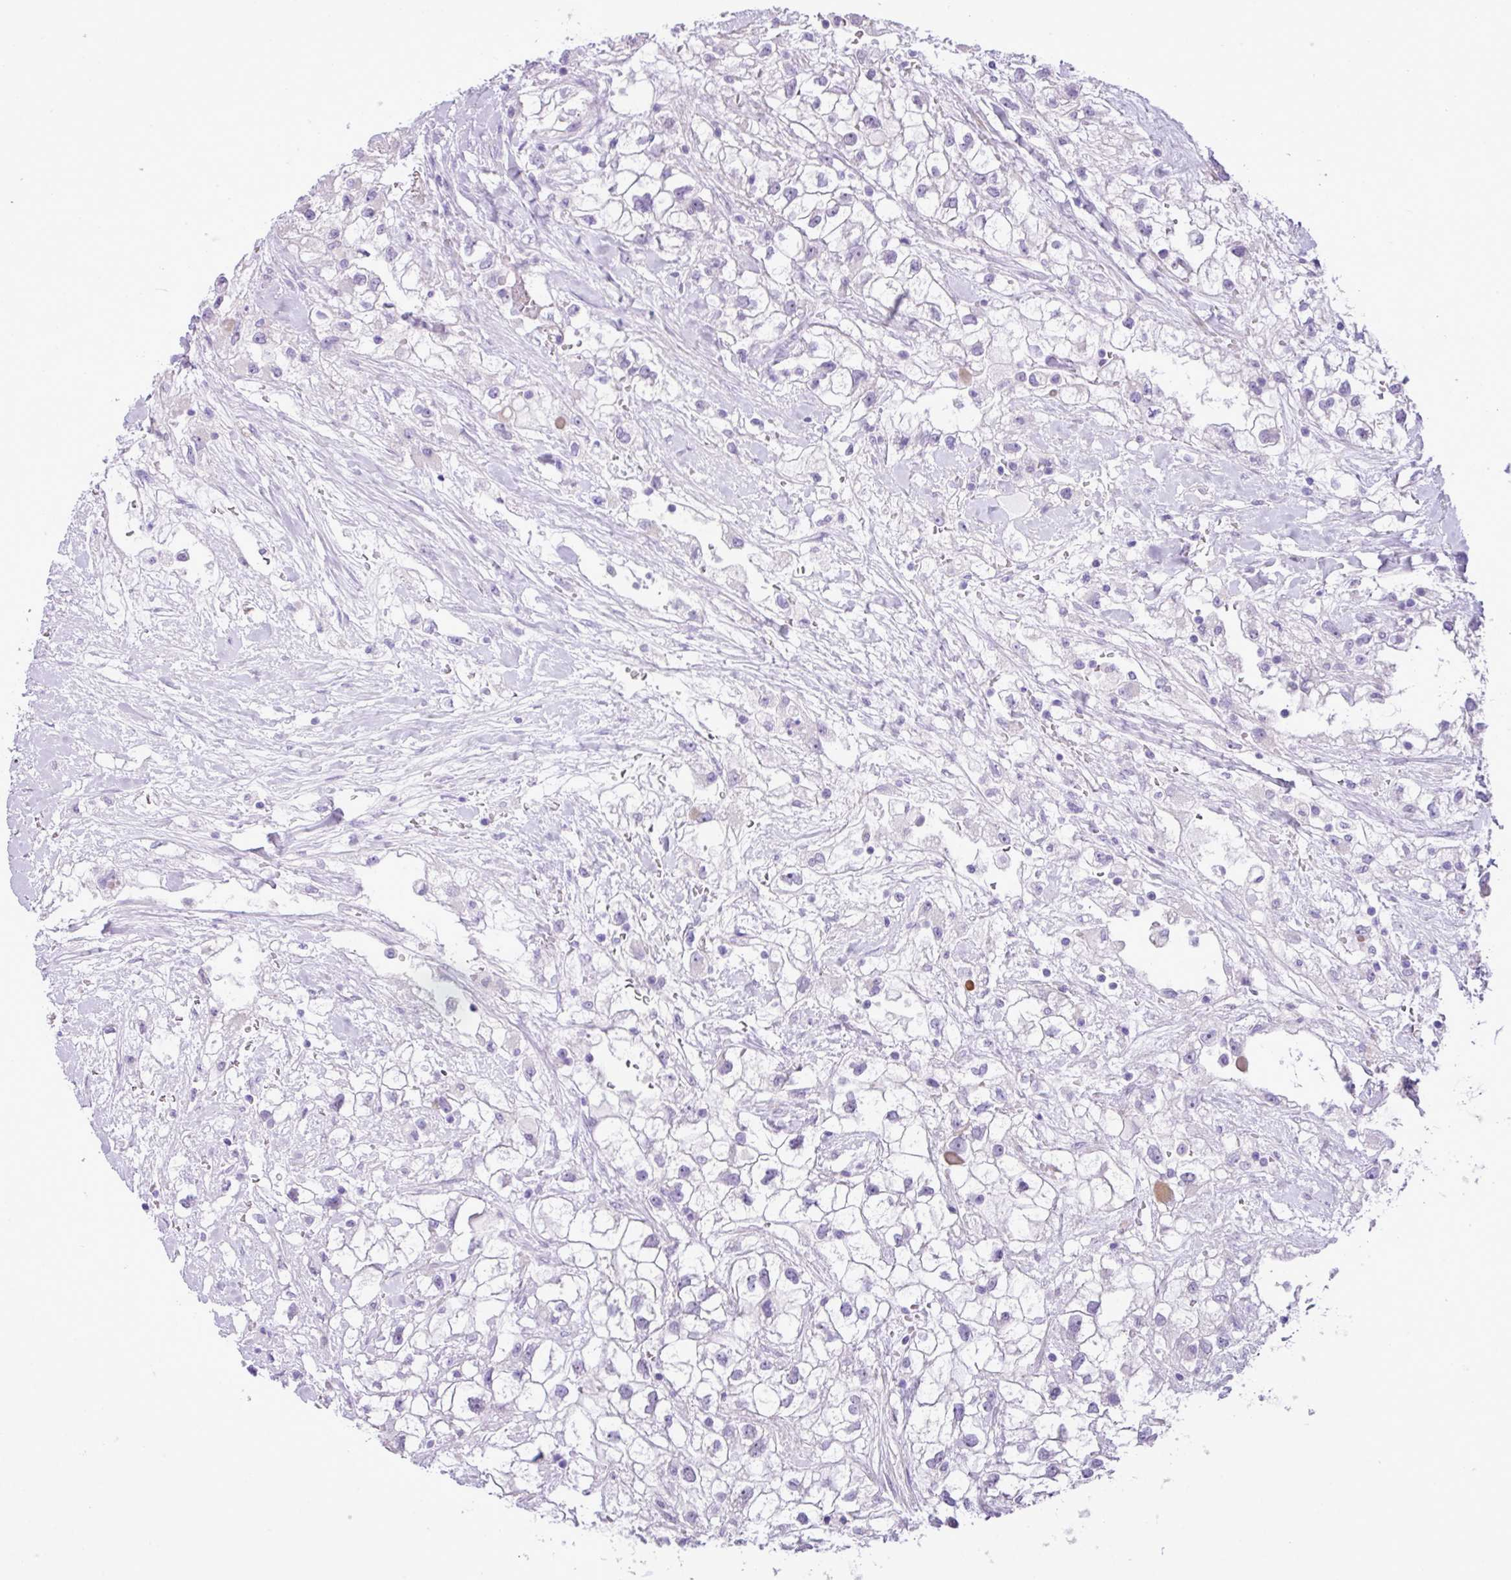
{"staining": {"intensity": "negative", "quantity": "none", "location": "none"}, "tissue": "renal cancer", "cell_type": "Tumor cells", "image_type": "cancer", "snomed": [{"axis": "morphology", "description": "Adenocarcinoma, NOS"}, {"axis": "topography", "description": "Kidney"}], "caption": "Immunohistochemistry (IHC) image of renal adenocarcinoma stained for a protein (brown), which shows no staining in tumor cells.", "gene": "YLPM1", "patient": {"sex": "male", "age": 59}}